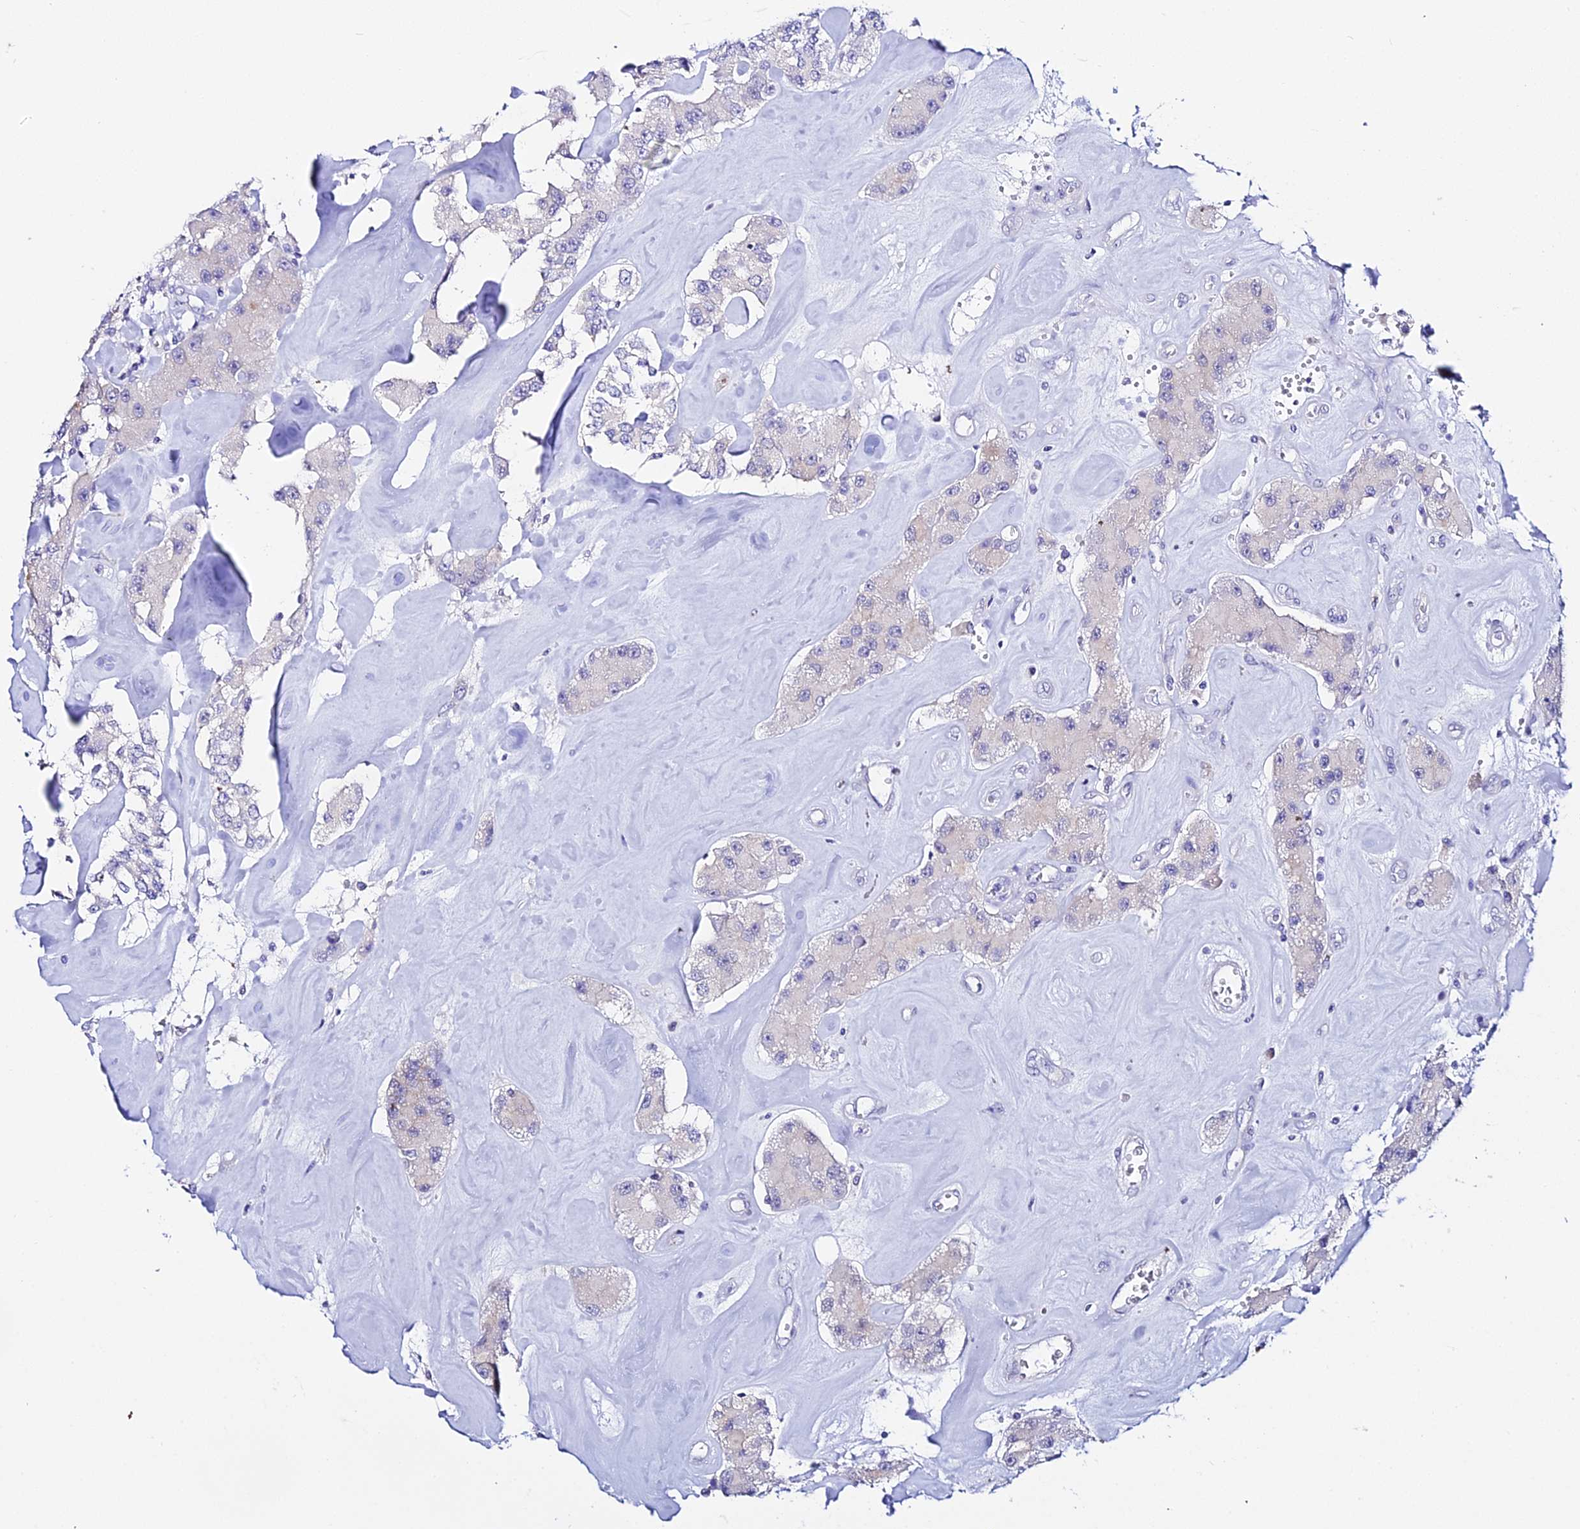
{"staining": {"intensity": "negative", "quantity": "none", "location": "none"}, "tissue": "carcinoid", "cell_type": "Tumor cells", "image_type": "cancer", "snomed": [{"axis": "morphology", "description": "Carcinoid, malignant, NOS"}, {"axis": "topography", "description": "Pancreas"}], "caption": "Immunohistochemistry (IHC) histopathology image of carcinoid (malignant) stained for a protein (brown), which exhibits no positivity in tumor cells.", "gene": "ATG16L2", "patient": {"sex": "male", "age": 41}}